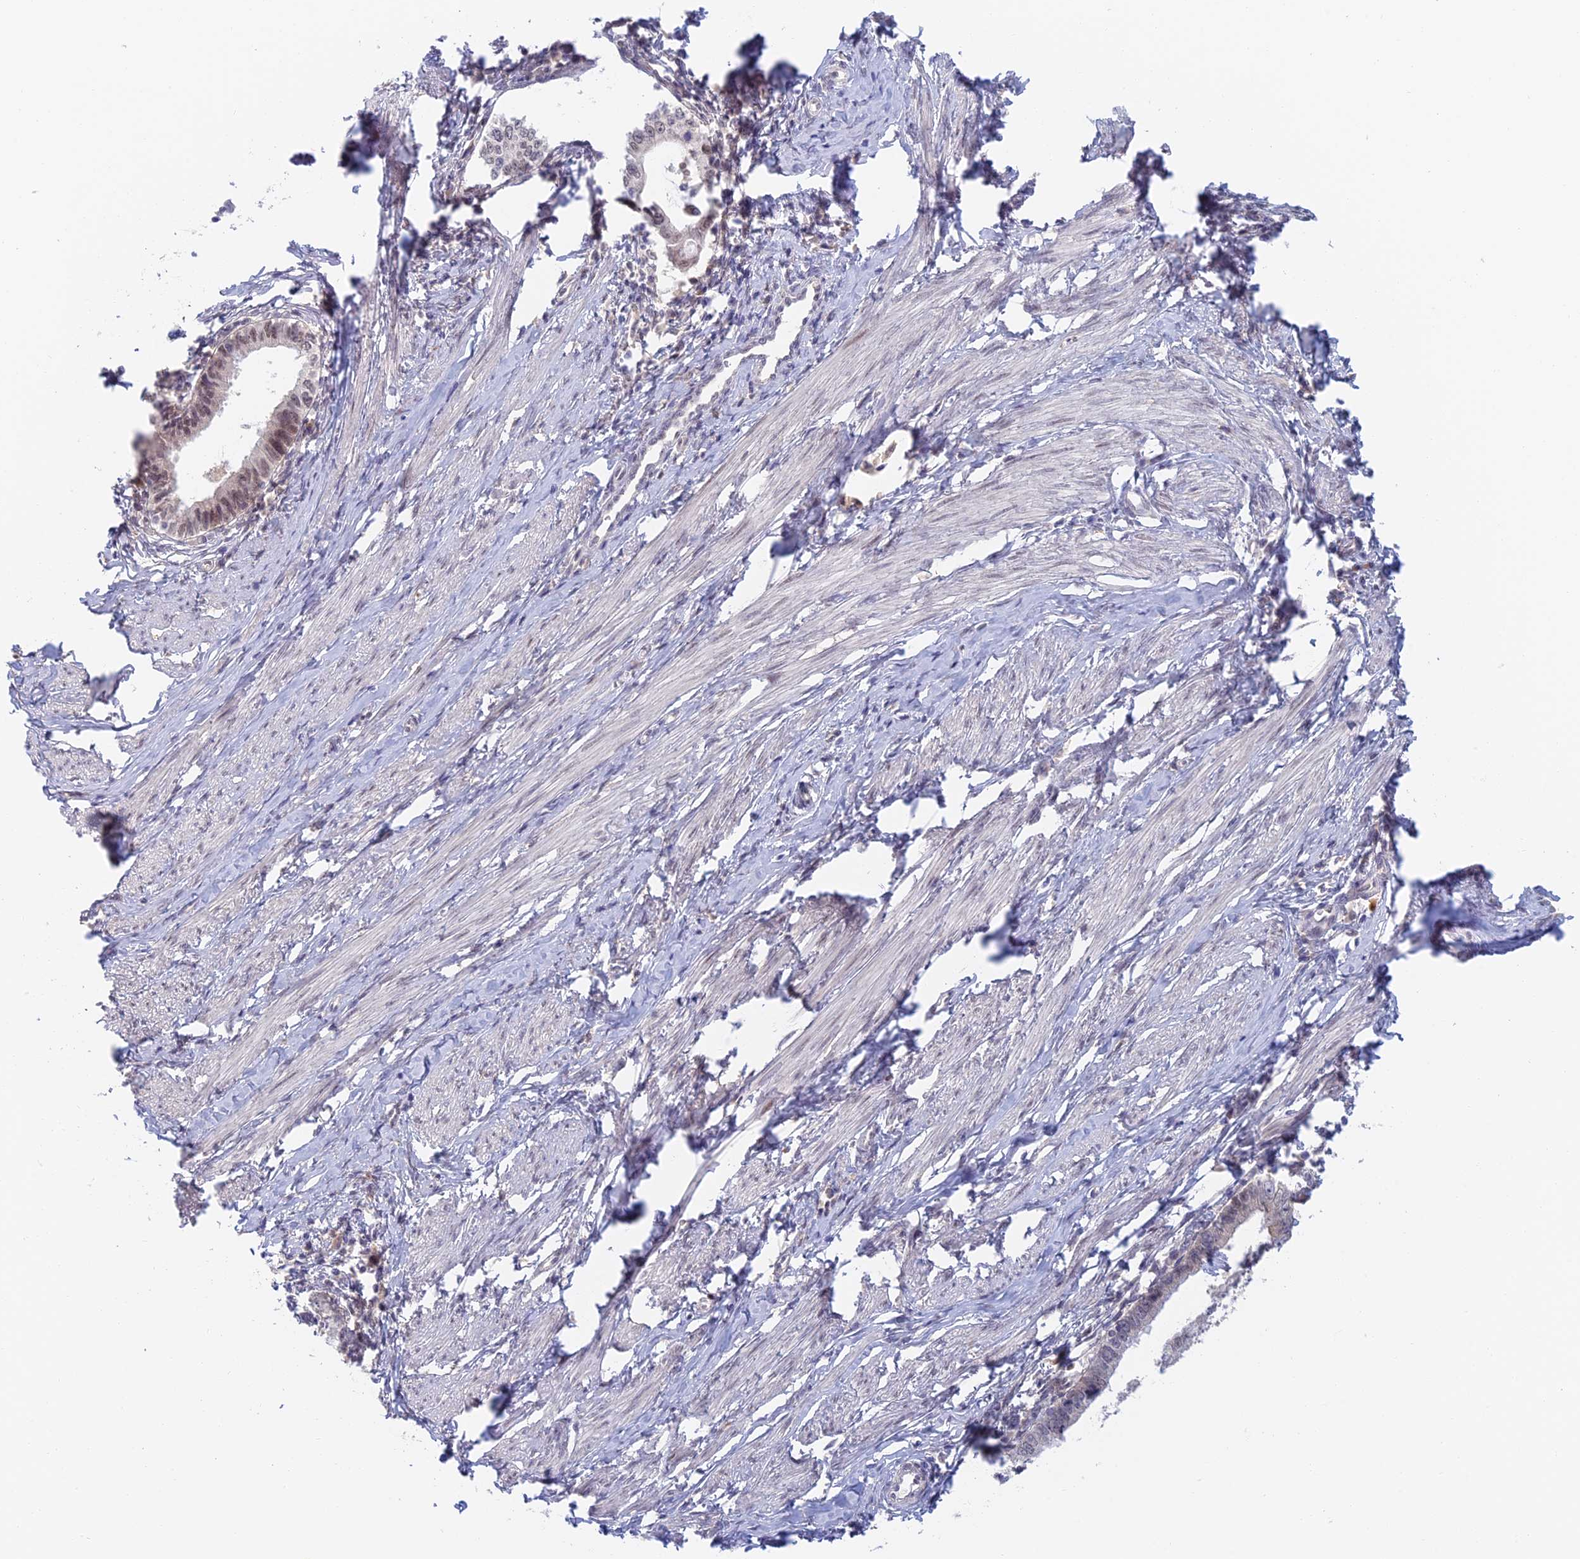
{"staining": {"intensity": "moderate", "quantity": "25%-75%", "location": "nuclear"}, "tissue": "cervical cancer", "cell_type": "Tumor cells", "image_type": "cancer", "snomed": [{"axis": "morphology", "description": "Adenocarcinoma, NOS"}, {"axis": "topography", "description": "Cervix"}], "caption": "Immunohistochemistry (DAB) staining of cervical cancer (adenocarcinoma) exhibits moderate nuclear protein positivity in about 25%-75% of tumor cells. The staining was performed using DAB to visualize the protein expression in brown, while the nuclei were stained in blue with hematoxylin (Magnification: 20x).", "gene": "ZUP1", "patient": {"sex": "female", "age": 36}}